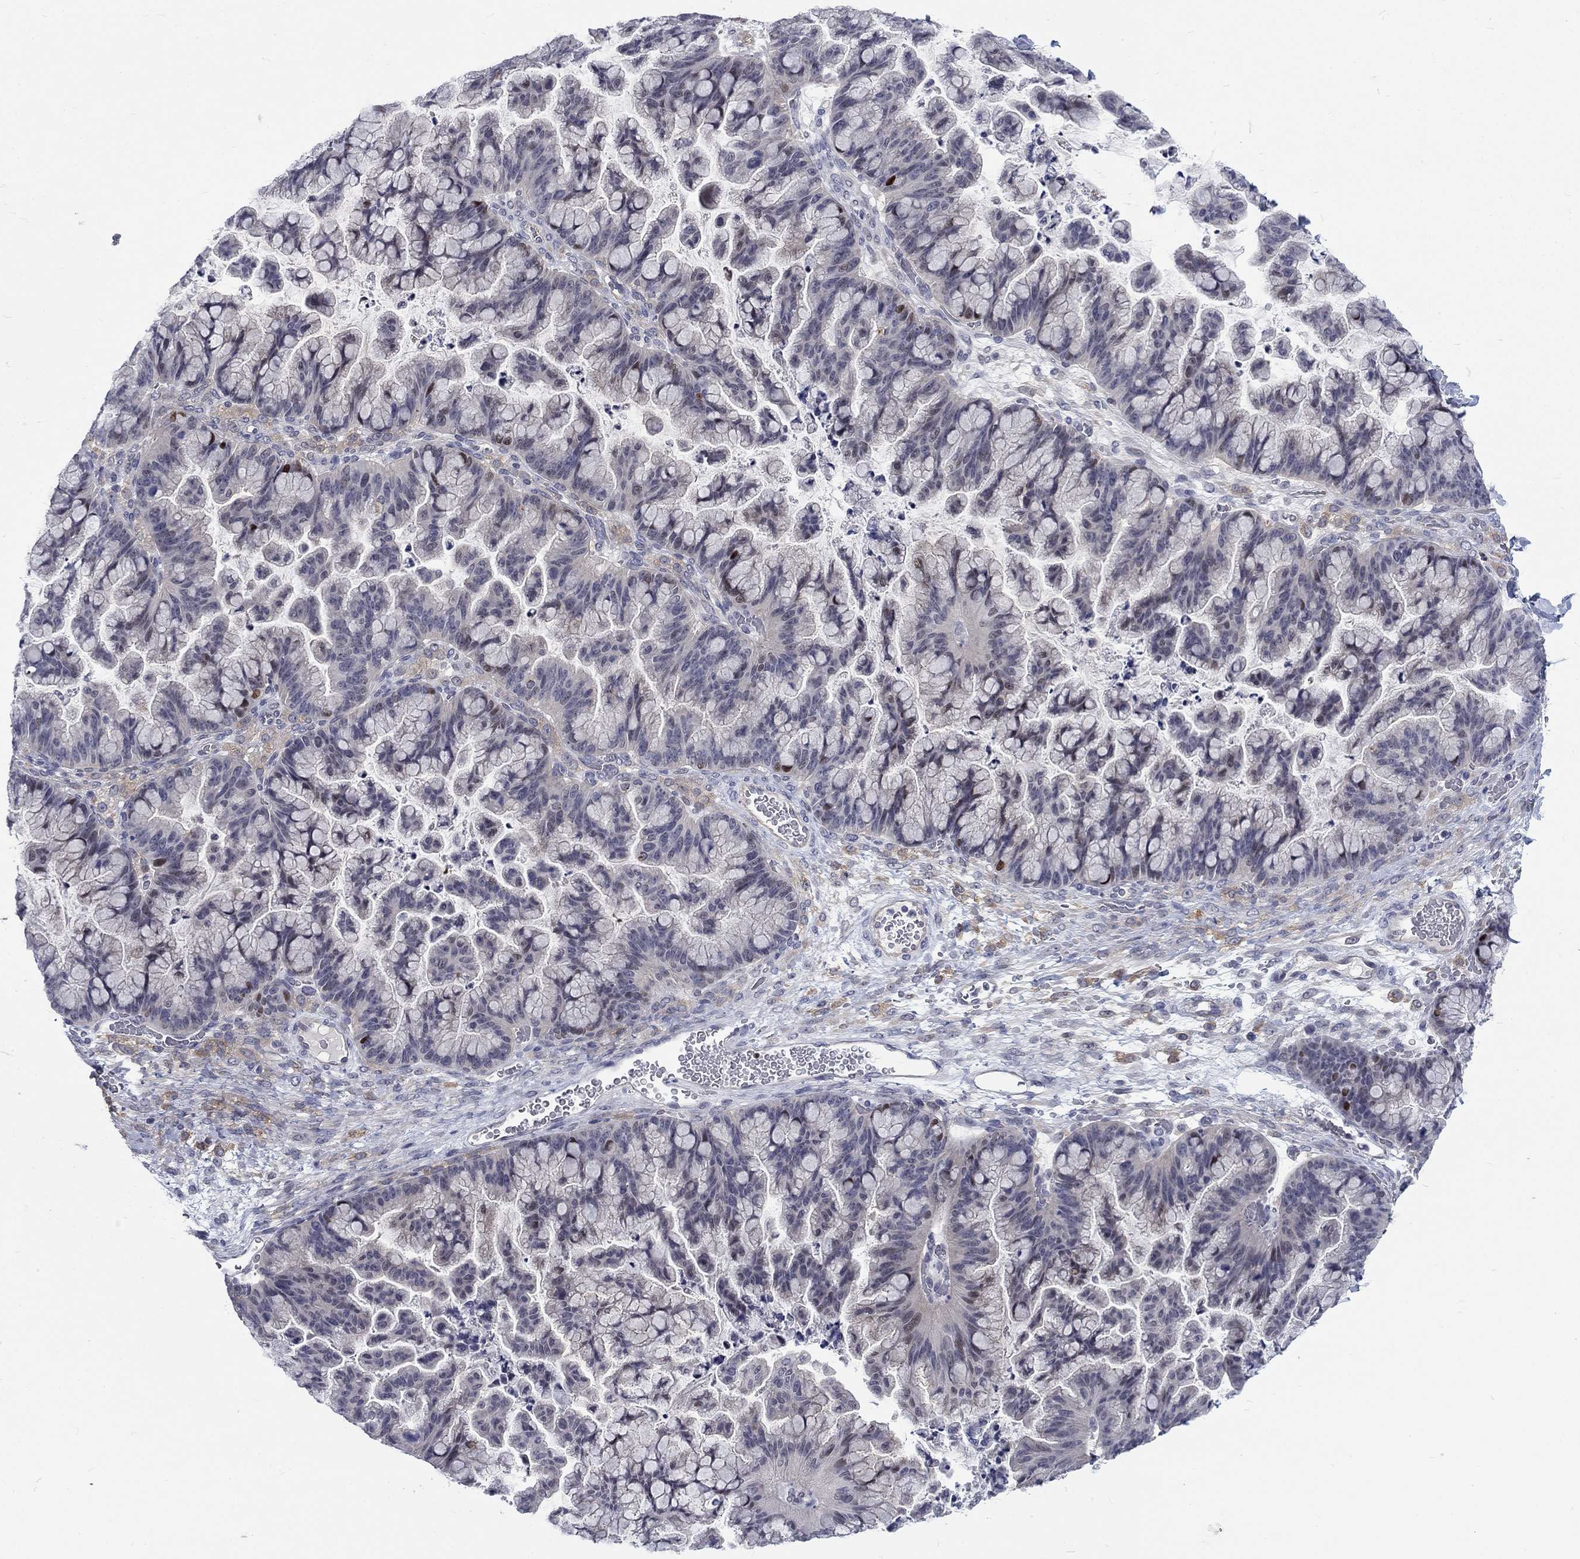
{"staining": {"intensity": "negative", "quantity": "none", "location": "none"}, "tissue": "ovarian cancer", "cell_type": "Tumor cells", "image_type": "cancer", "snomed": [{"axis": "morphology", "description": "Cystadenocarcinoma, mucinous, NOS"}, {"axis": "topography", "description": "Ovary"}], "caption": "Immunohistochemistry photomicrograph of human mucinous cystadenocarcinoma (ovarian) stained for a protein (brown), which exhibits no staining in tumor cells.", "gene": "PHKA1", "patient": {"sex": "female", "age": 67}}